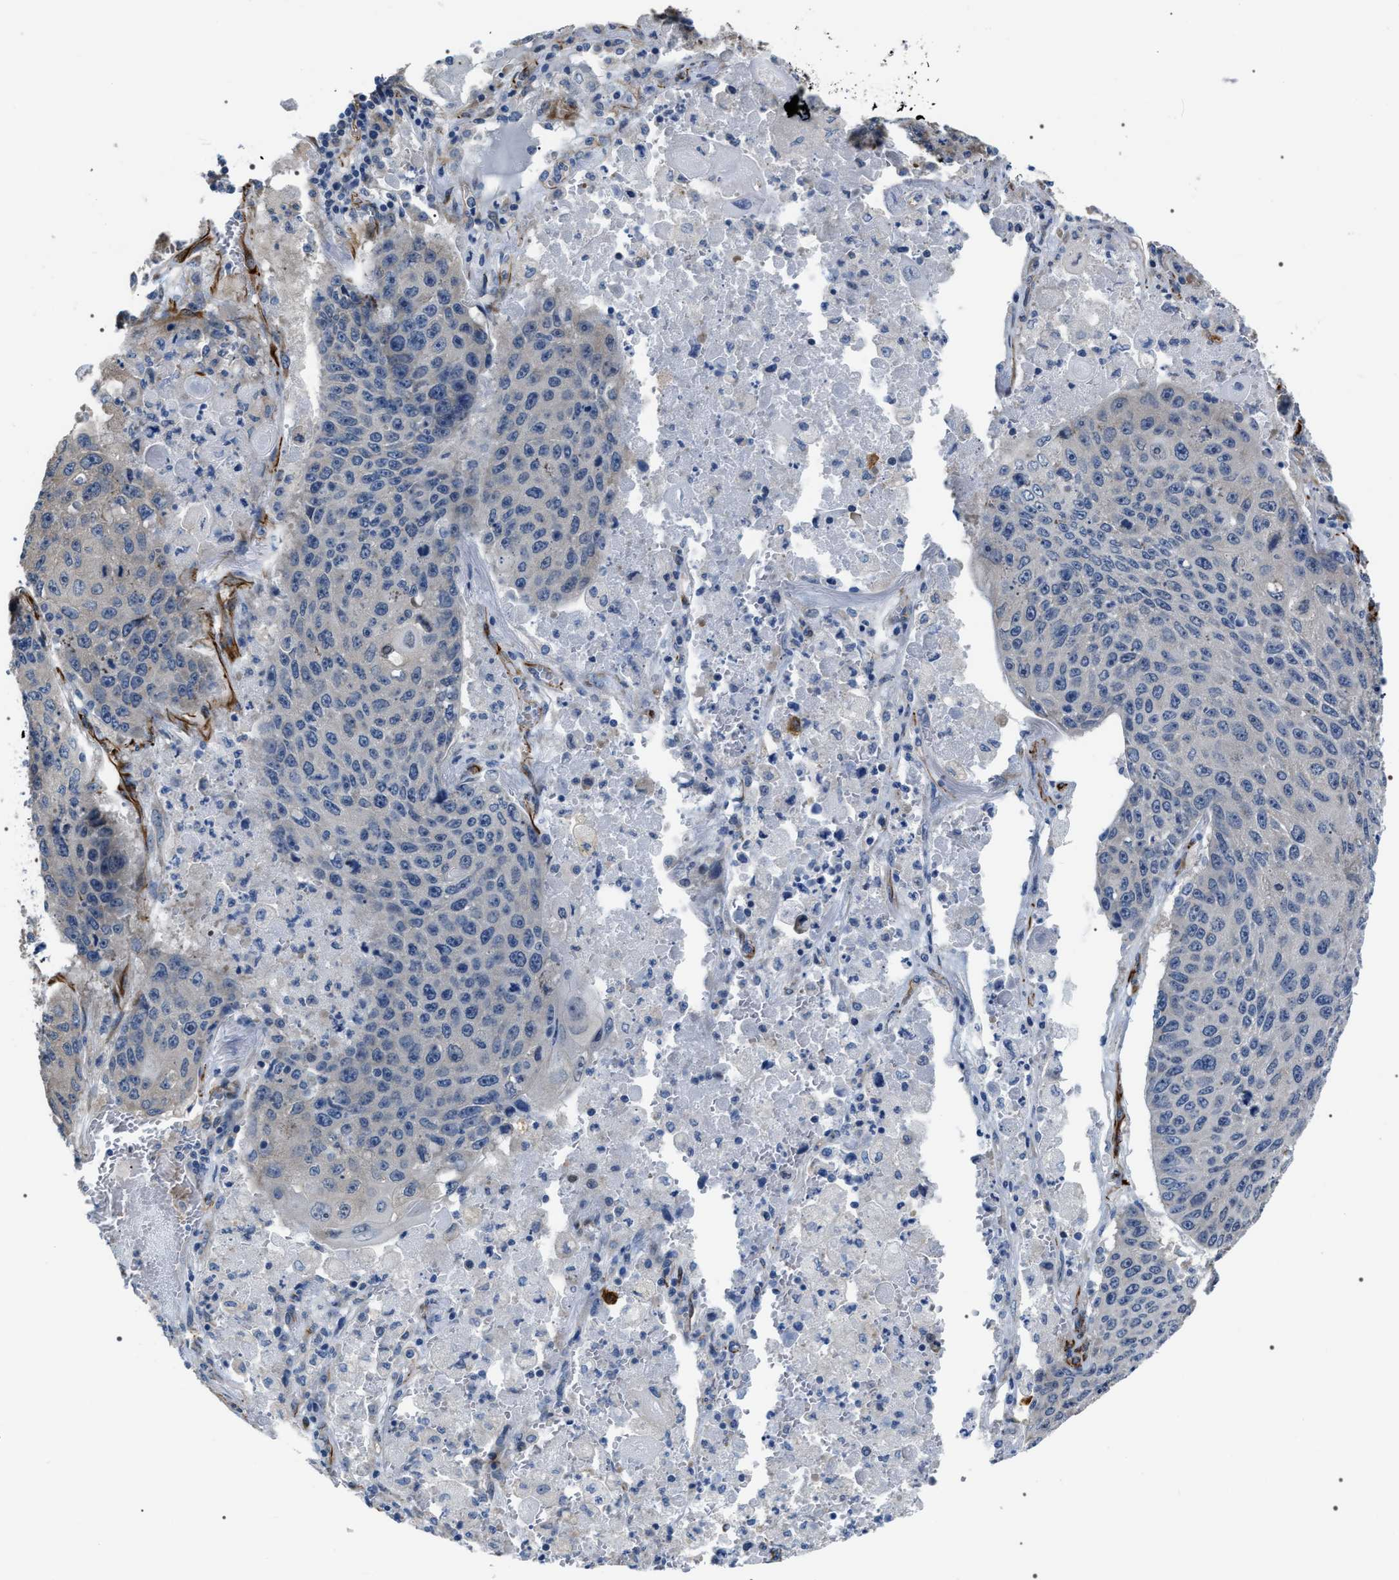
{"staining": {"intensity": "negative", "quantity": "none", "location": "none"}, "tissue": "lung cancer", "cell_type": "Tumor cells", "image_type": "cancer", "snomed": [{"axis": "morphology", "description": "Squamous cell carcinoma, NOS"}, {"axis": "topography", "description": "Lung"}], "caption": "Protein analysis of lung cancer reveals no significant expression in tumor cells. Brightfield microscopy of IHC stained with DAB (3,3'-diaminobenzidine) (brown) and hematoxylin (blue), captured at high magnification.", "gene": "PKD1L1", "patient": {"sex": "male", "age": 61}}